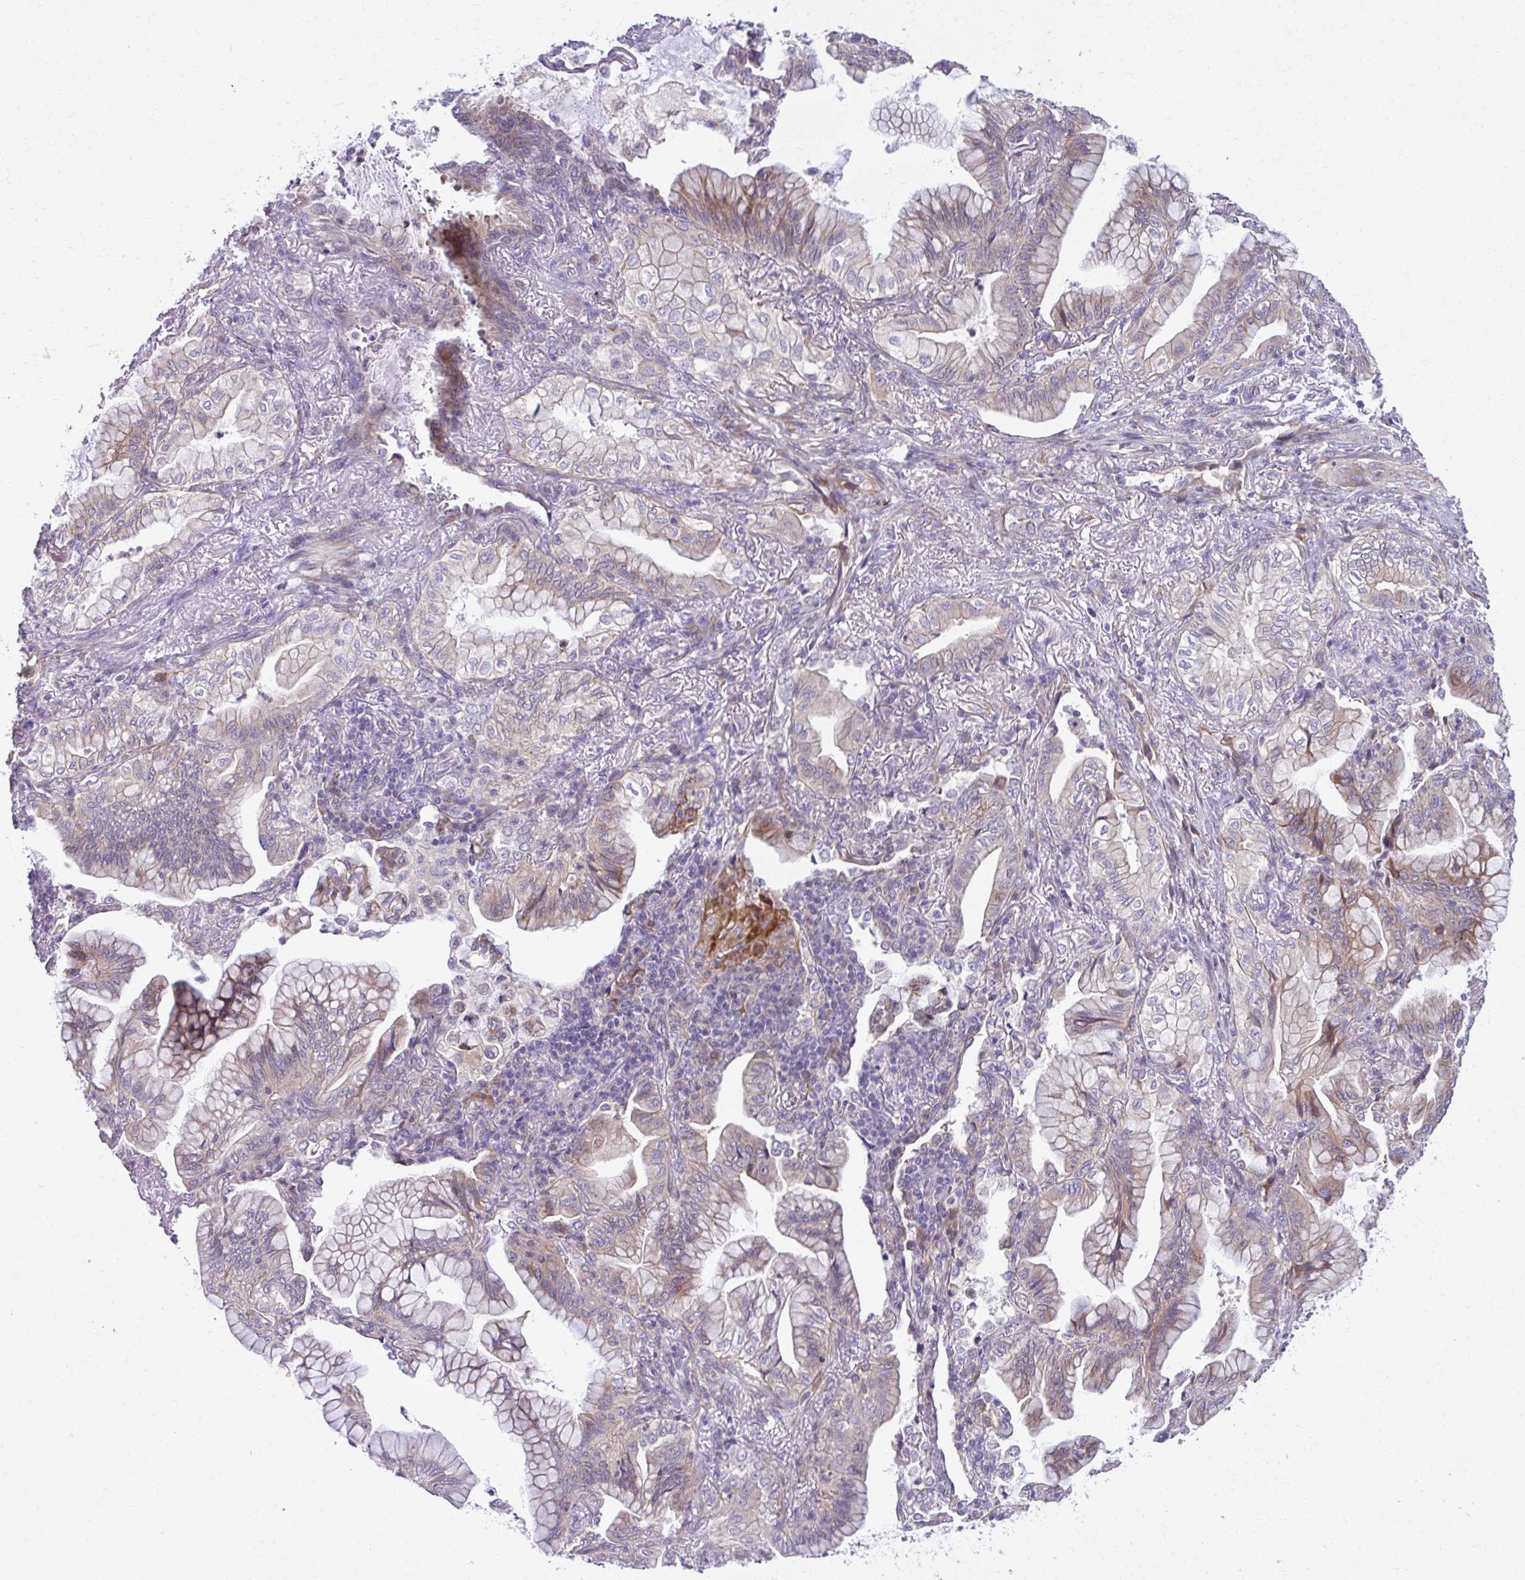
{"staining": {"intensity": "moderate", "quantity": "<25%", "location": "cytoplasmic/membranous"}, "tissue": "lung cancer", "cell_type": "Tumor cells", "image_type": "cancer", "snomed": [{"axis": "morphology", "description": "Adenocarcinoma, NOS"}, {"axis": "topography", "description": "Lung"}], "caption": "IHC micrograph of lung adenocarcinoma stained for a protein (brown), which exhibits low levels of moderate cytoplasmic/membranous staining in about <25% of tumor cells.", "gene": "SNF8", "patient": {"sex": "male", "age": 77}}